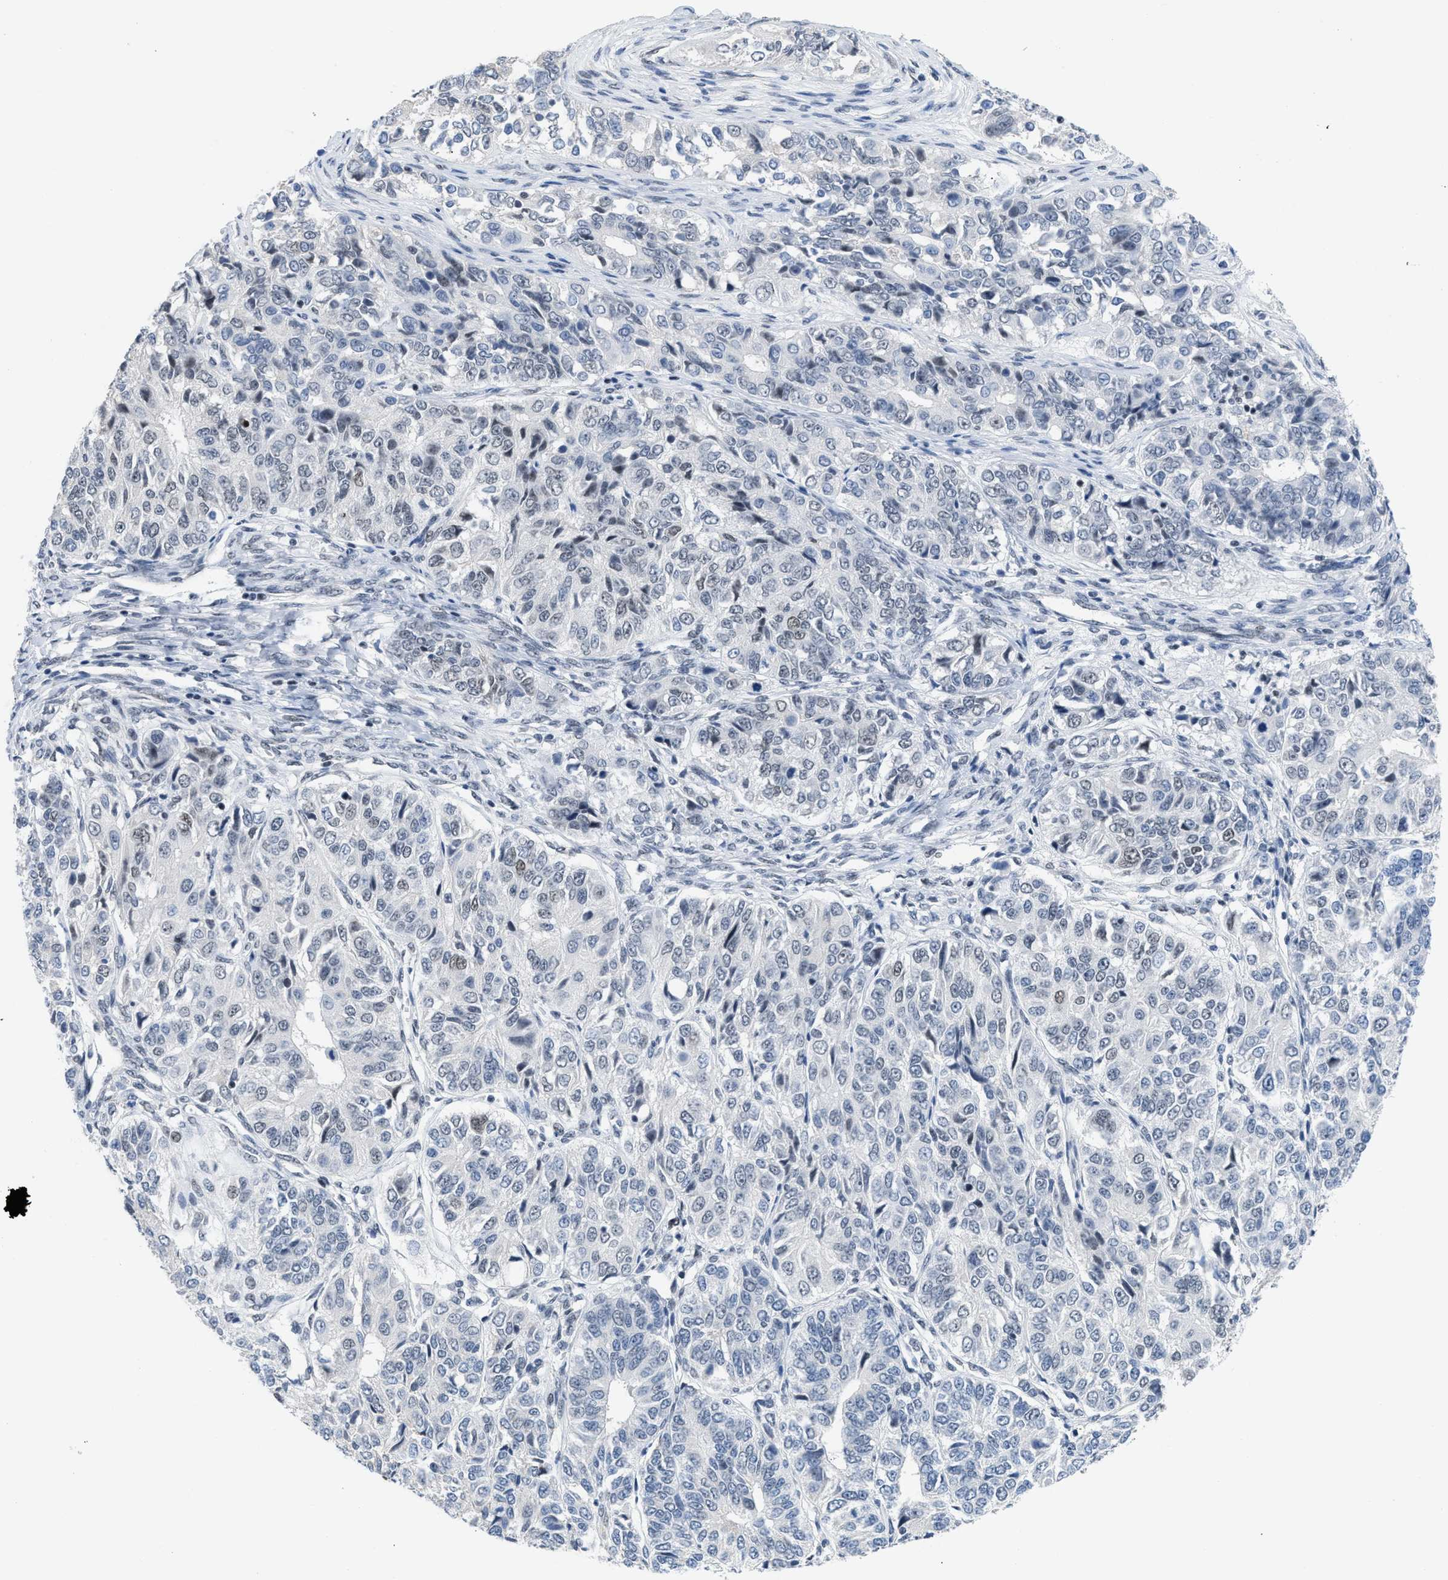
{"staining": {"intensity": "negative", "quantity": "none", "location": "none"}, "tissue": "ovarian cancer", "cell_type": "Tumor cells", "image_type": "cancer", "snomed": [{"axis": "morphology", "description": "Carcinoma, endometroid"}, {"axis": "topography", "description": "Ovary"}], "caption": "Immunohistochemistry (IHC) micrograph of ovarian endometroid carcinoma stained for a protein (brown), which demonstrates no staining in tumor cells.", "gene": "TERF2IP", "patient": {"sex": "female", "age": 51}}